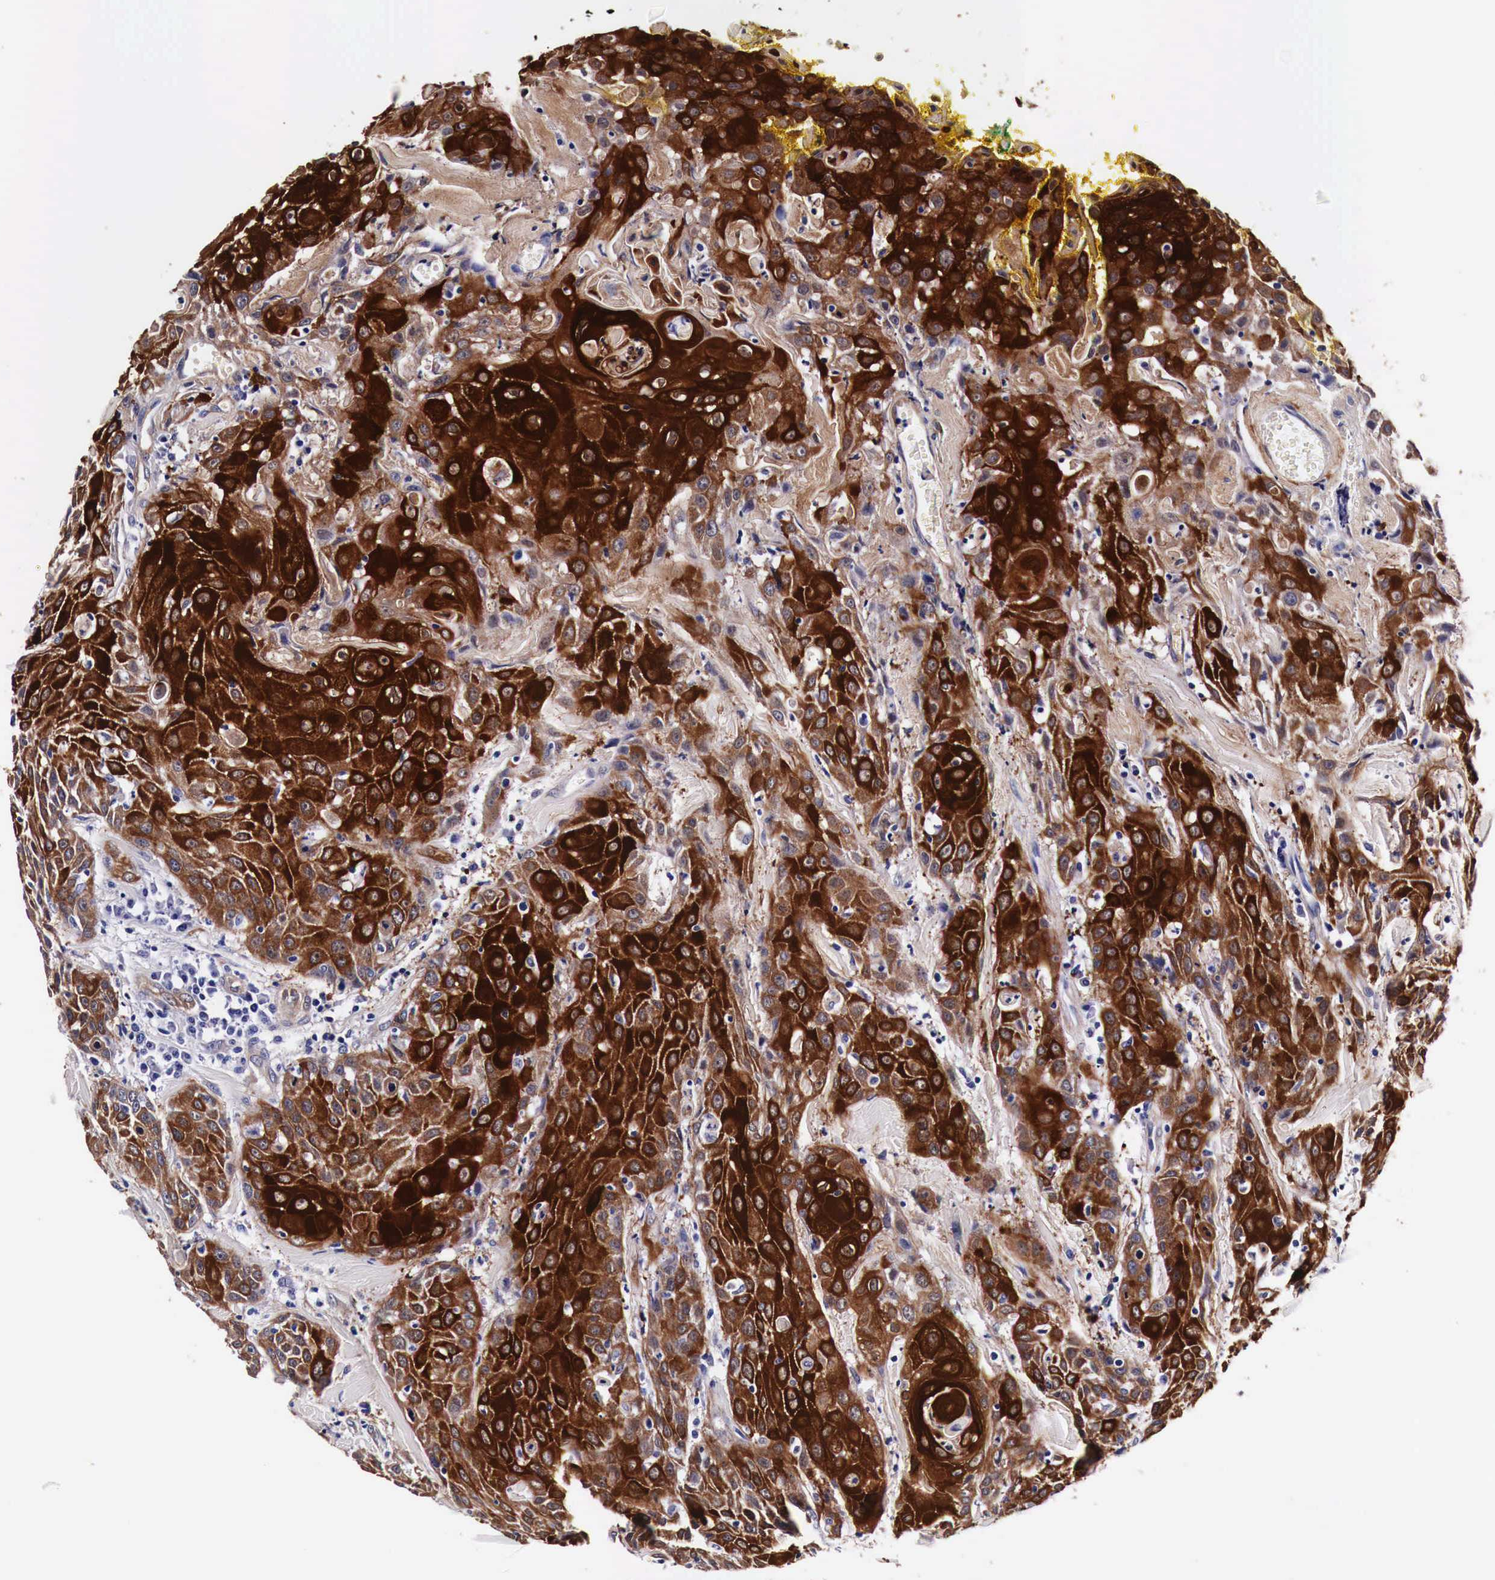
{"staining": {"intensity": "strong", "quantity": ">75%", "location": "cytoplasmic/membranous"}, "tissue": "head and neck cancer", "cell_type": "Tumor cells", "image_type": "cancer", "snomed": [{"axis": "morphology", "description": "Squamous cell carcinoma, NOS"}, {"axis": "topography", "description": "Oral tissue"}, {"axis": "topography", "description": "Head-Neck"}], "caption": "A high-resolution micrograph shows immunohistochemistry (IHC) staining of head and neck cancer, which shows strong cytoplasmic/membranous staining in approximately >75% of tumor cells.", "gene": "HSPB1", "patient": {"sex": "female", "age": 82}}